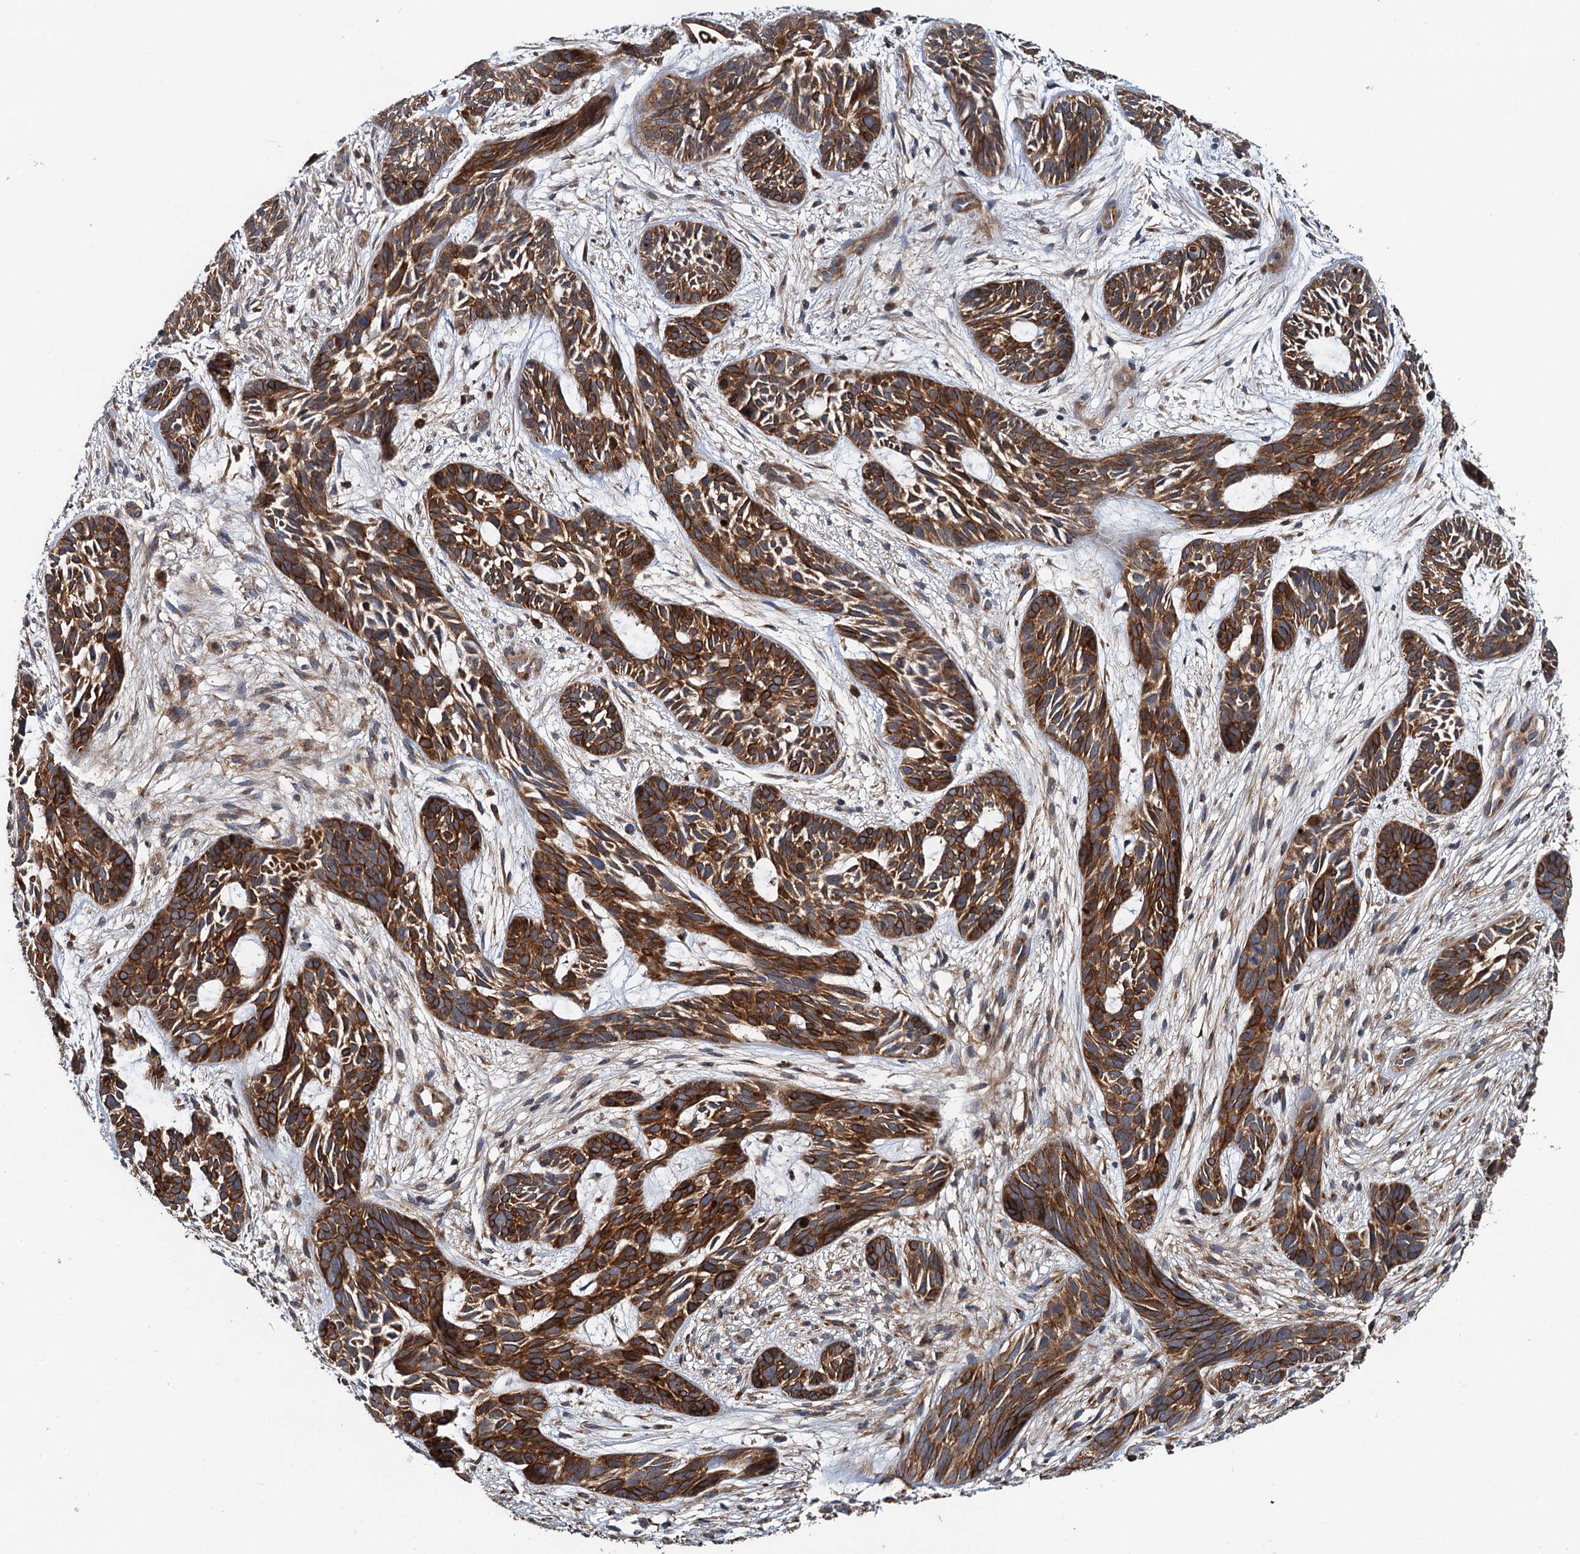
{"staining": {"intensity": "strong", "quantity": ">75%", "location": "cytoplasmic/membranous"}, "tissue": "skin cancer", "cell_type": "Tumor cells", "image_type": "cancer", "snomed": [{"axis": "morphology", "description": "Basal cell carcinoma"}, {"axis": "topography", "description": "Skin"}], "caption": "IHC staining of skin cancer, which demonstrates high levels of strong cytoplasmic/membranous staining in approximately >75% of tumor cells indicating strong cytoplasmic/membranous protein positivity. The staining was performed using DAB (brown) for protein detection and nuclei were counterstained in hematoxylin (blue).", "gene": "LRRK2", "patient": {"sex": "male", "age": 89}}